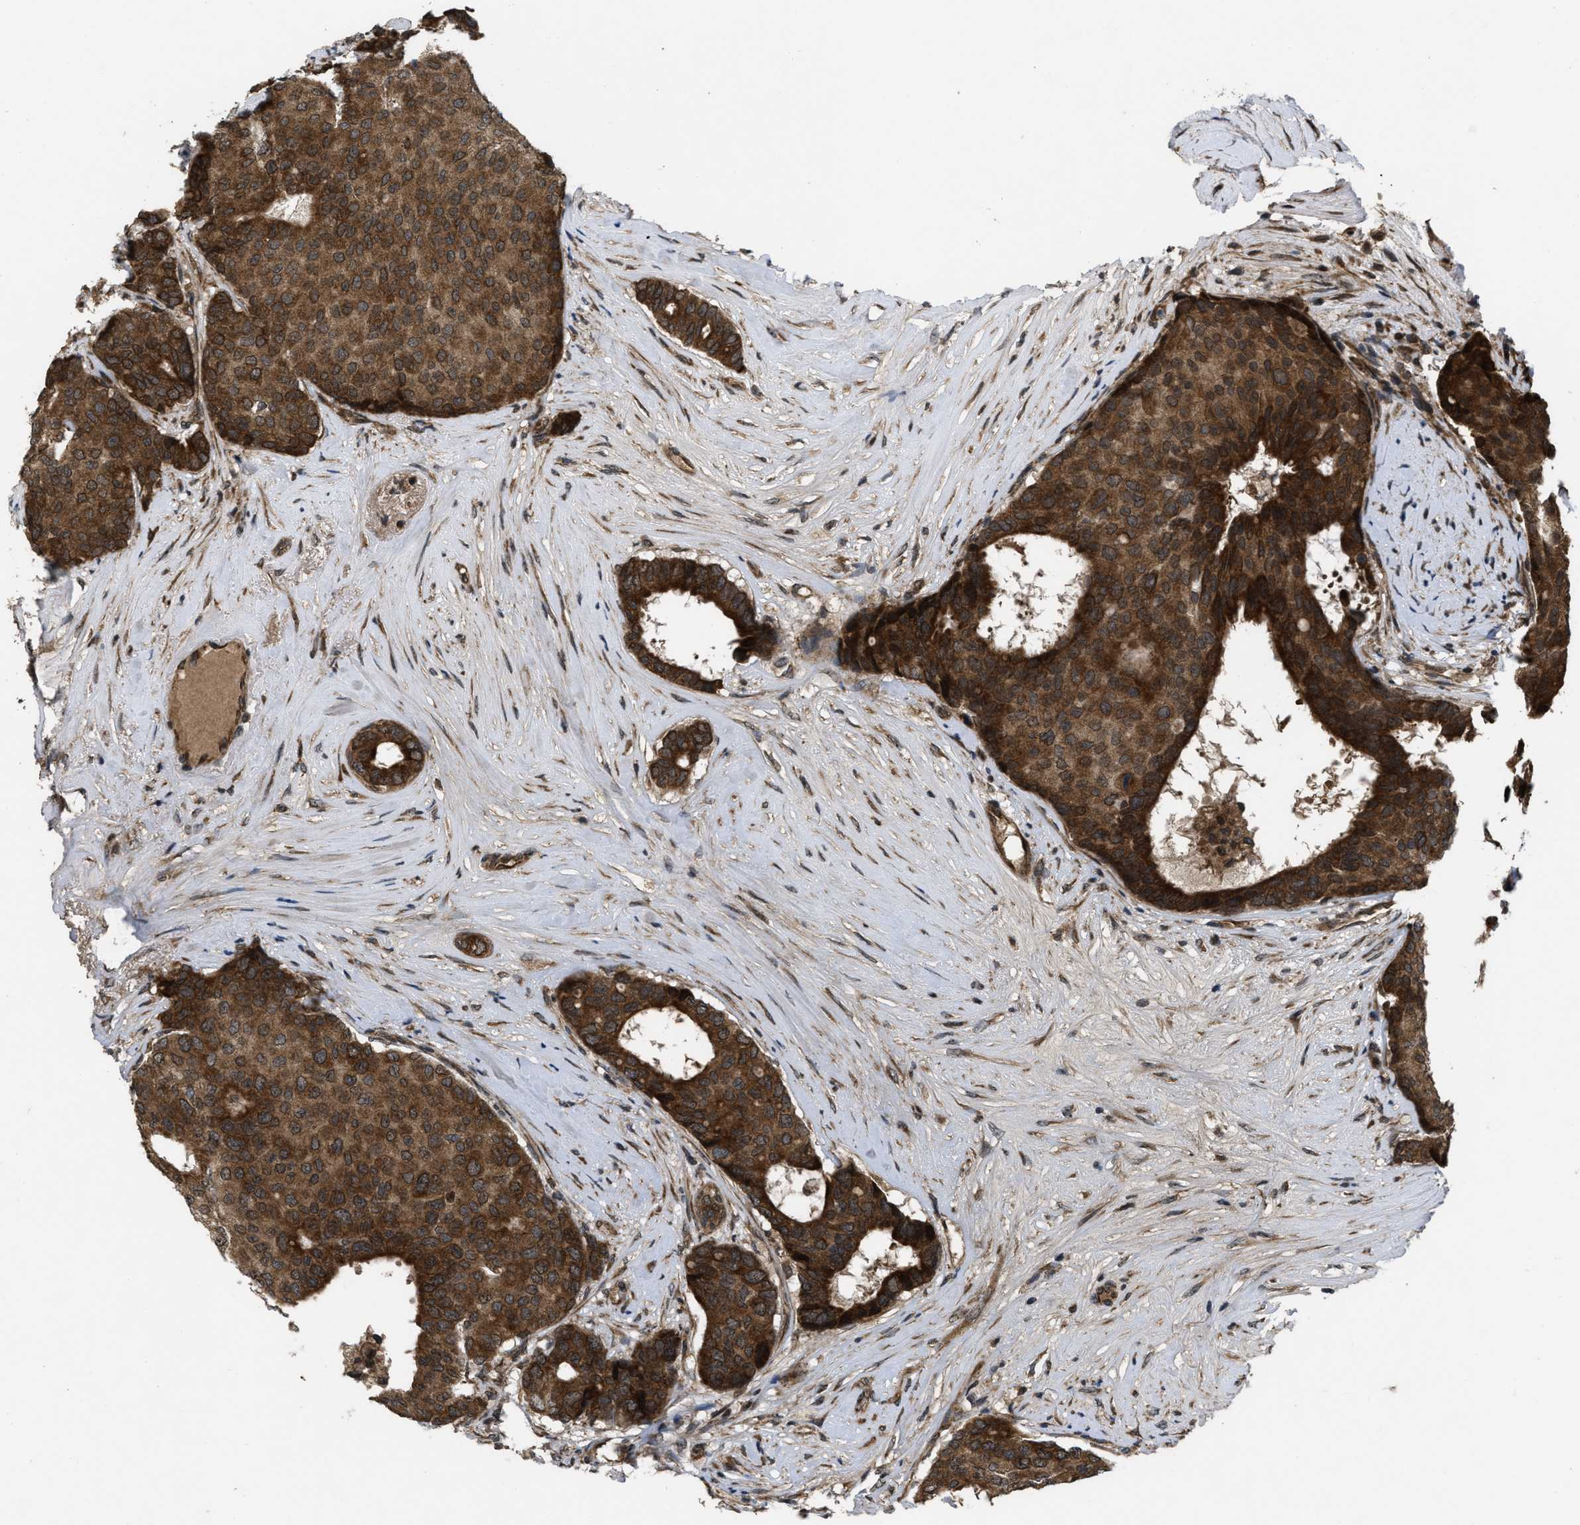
{"staining": {"intensity": "moderate", "quantity": ">75%", "location": "cytoplasmic/membranous"}, "tissue": "breast cancer", "cell_type": "Tumor cells", "image_type": "cancer", "snomed": [{"axis": "morphology", "description": "Duct carcinoma"}, {"axis": "topography", "description": "Breast"}], "caption": "Brown immunohistochemical staining in human breast cancer (intraductal carcinoma) shows moderate cytoplasmic/membranous staining in about >75% of tumor cells.", "gene": "SPTLC1", "patient": {"sex": "female", "age": 75}}